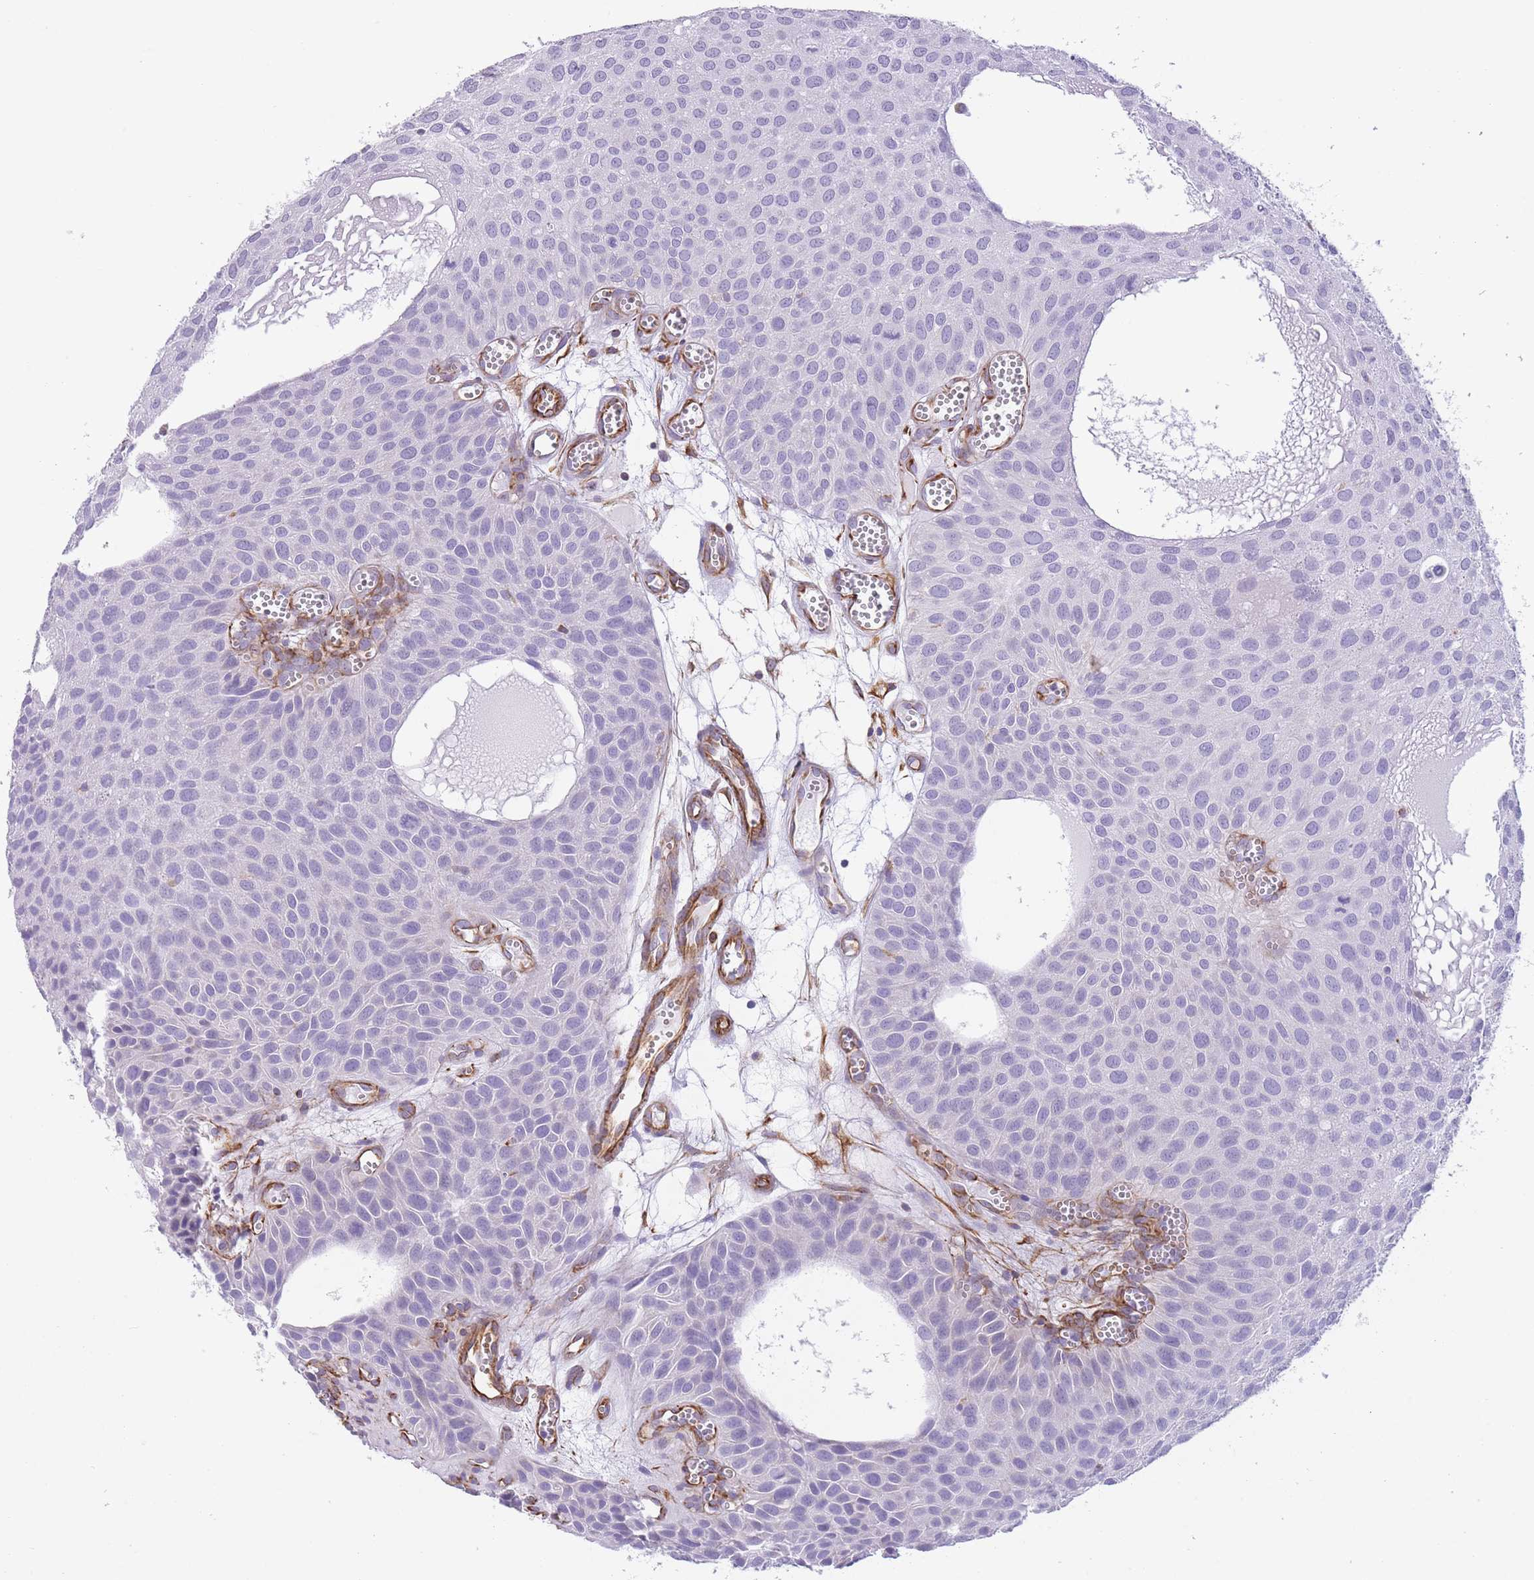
{"staining": {"intensity": "negative", "quantity": "none", "location": "none"}, "tissue": "urothelial cancer", "cell_type": "Tumor cells", "image_type": "cancer", "snomed": [{"axis": "morphology", "description": "Urothelial carcinoma, Low grade"}, {"axis": "topography", "description": "Urinary bladder"}], "caption": "An immunohistochemistry image of low-grade urothelial carcinoma is shown. There is no staining in tumor cells of low-grade urothelial carcinoma.", "gene": "PTCD1", "patient": {"sex": "male", "age": 88}}